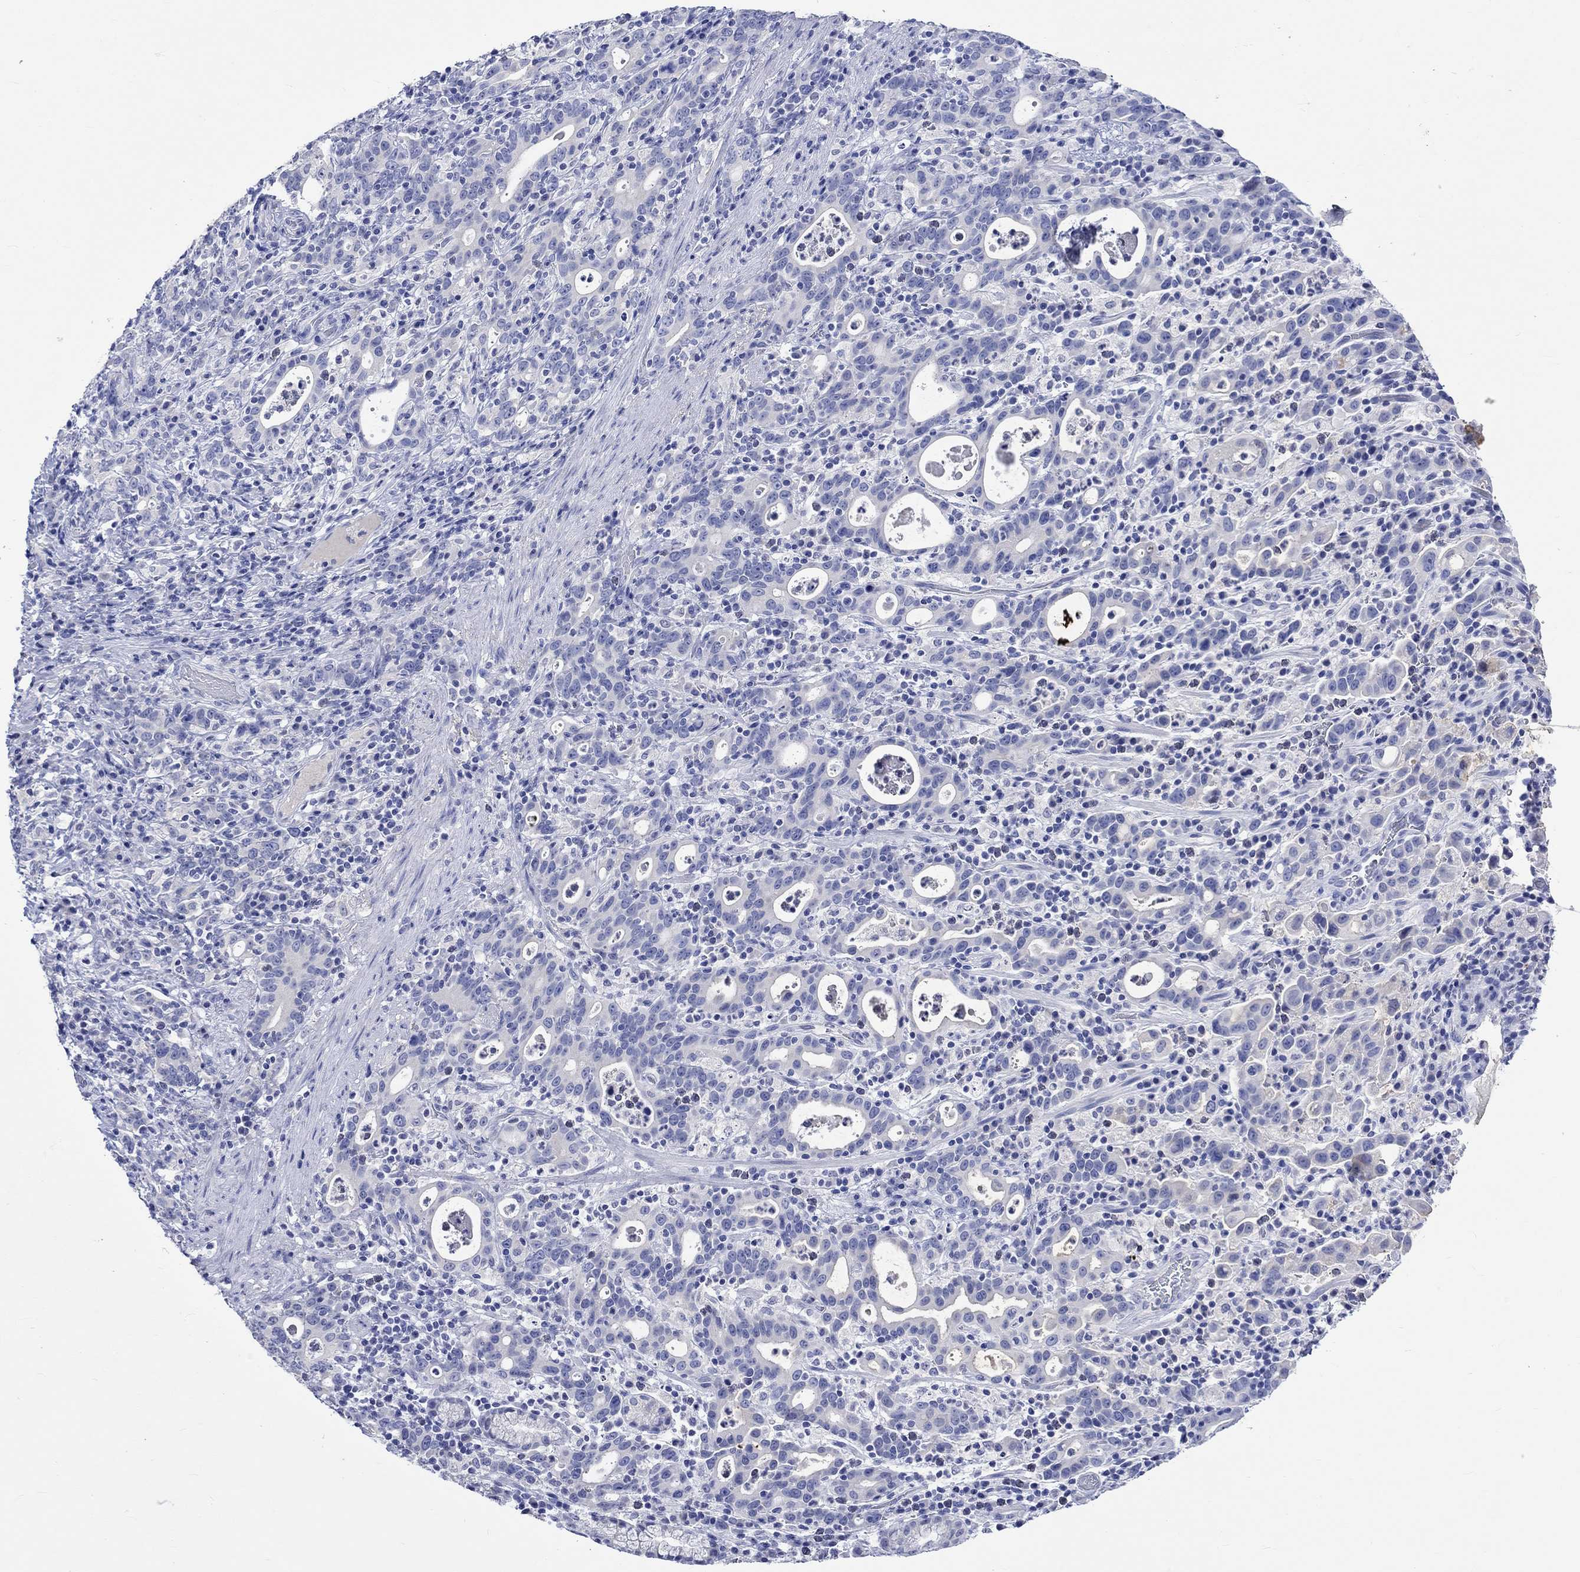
{"staining": {"intensity": "negative", "quantity": "none", "location": "none"}, "tissue": "stomach cancer", "cell_type": "Tumor cells", "image_type": "cancer", "snomed": [{"axis": "morphology", "description": "Adenocarcinoma, NOS"}, {"axis": "topography", "description": "Stomach"}], "caption": "High power microscopy photomicrograph of an IHC histopathology image of stomach cancer, revealing no significant staining in tumor cells. (Stains: DAB IHC with hematoxylin counter stain, Microscopy: brightfield microscopy at high magnification).", "gene": "KLHL35", "patient": {"sex": "male", "age": 79}}